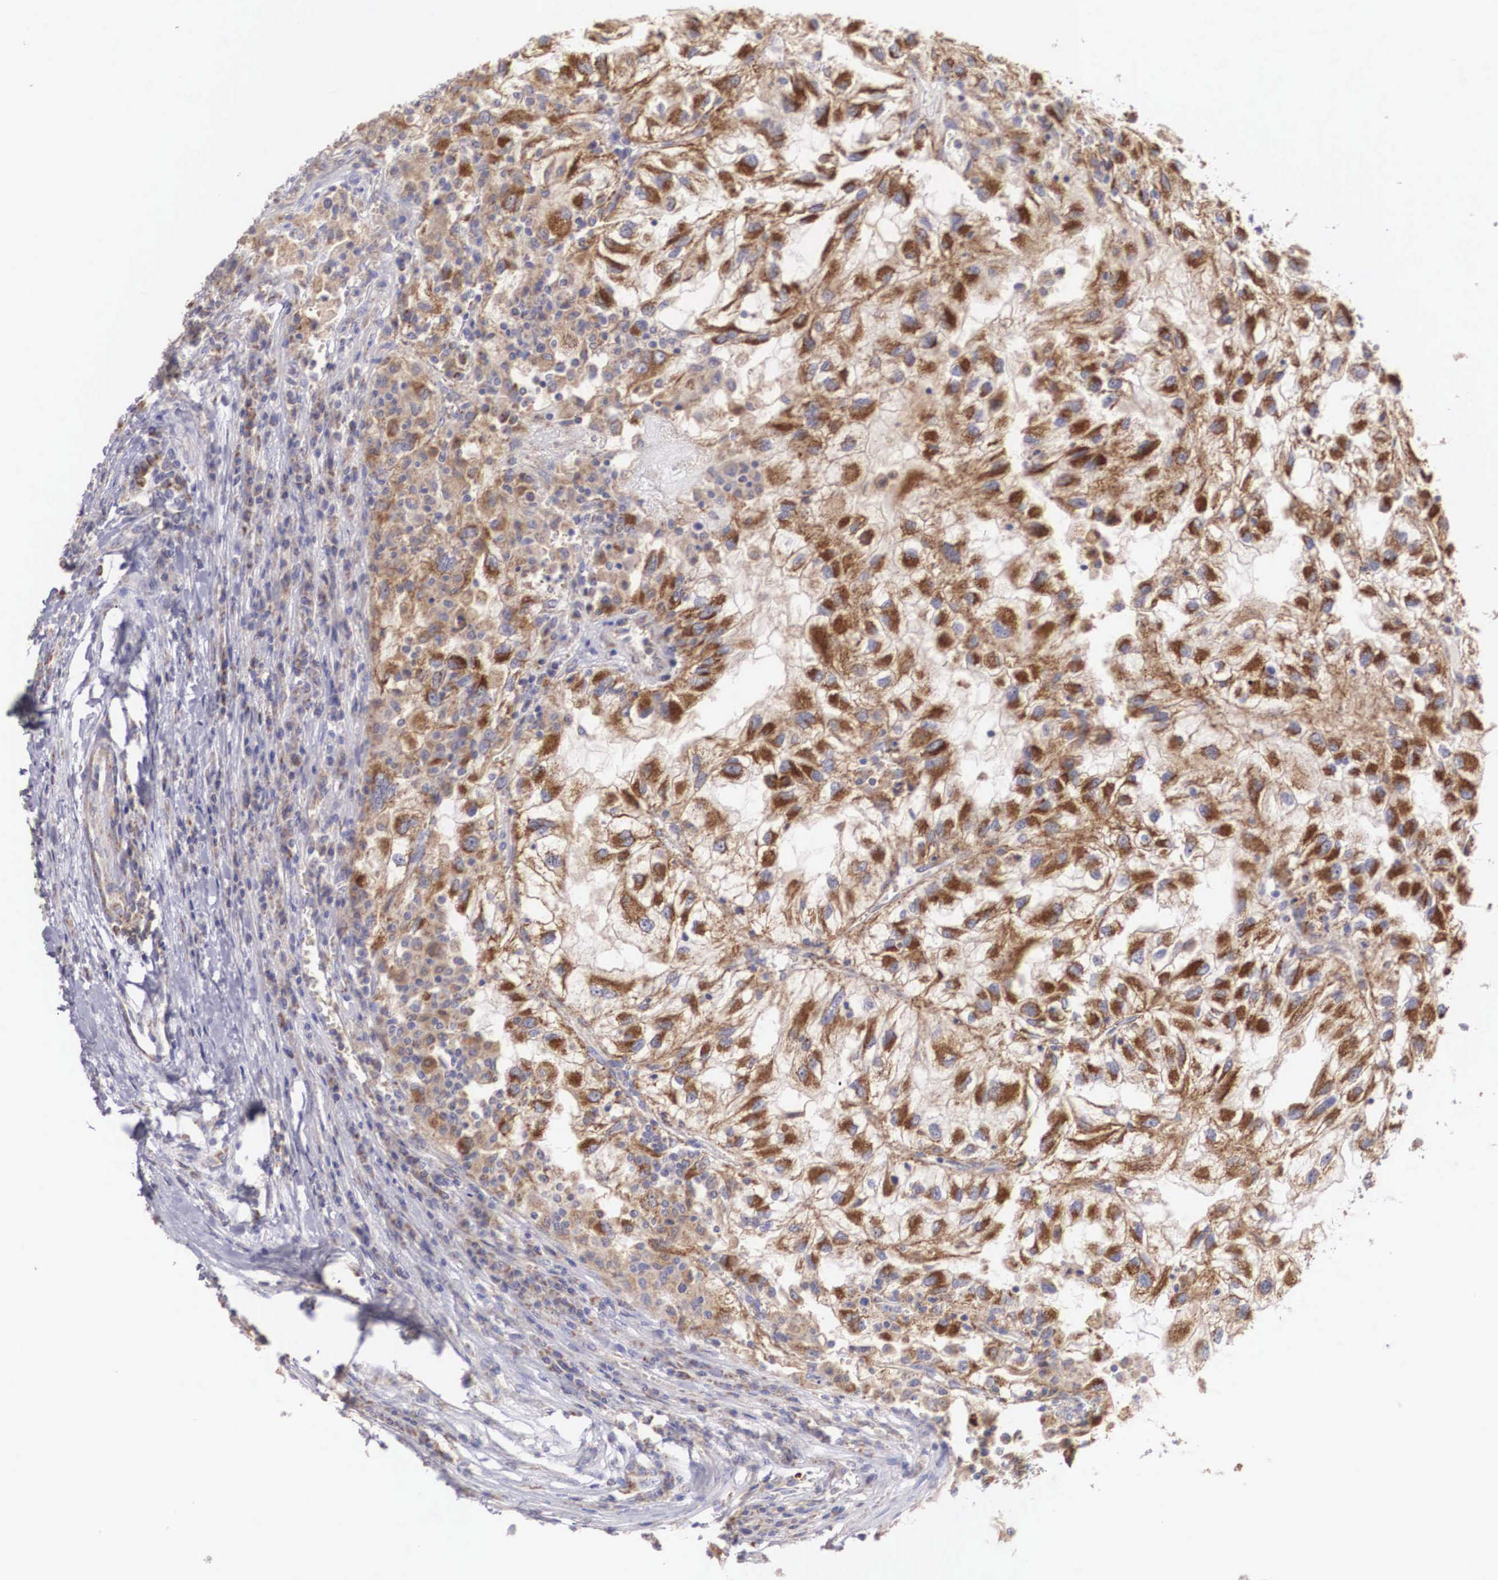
{"staining": {"intensity": "strong", "quantity": ">75%", "location": "cytoplasmic/membranous"}, "tissue": "renal cancer", "cell_type": "Tumor cells", "image_type": "cancer", "snomed": [{"axis": "morphology", "description": "Normal tissue, NOS"}, {"axis": "morphology", "description": "Adenocarcinoma, NOS"}, {"axis": "topography", "description": "Kidney"}], "caption": "A high amount of strong cytoplasmic/membranous staining is identified in about >75% of tumor cells in renal cancer tissue.", "gene": "XPNPEP3", "patient": {"sex": "male", "age": 71}}